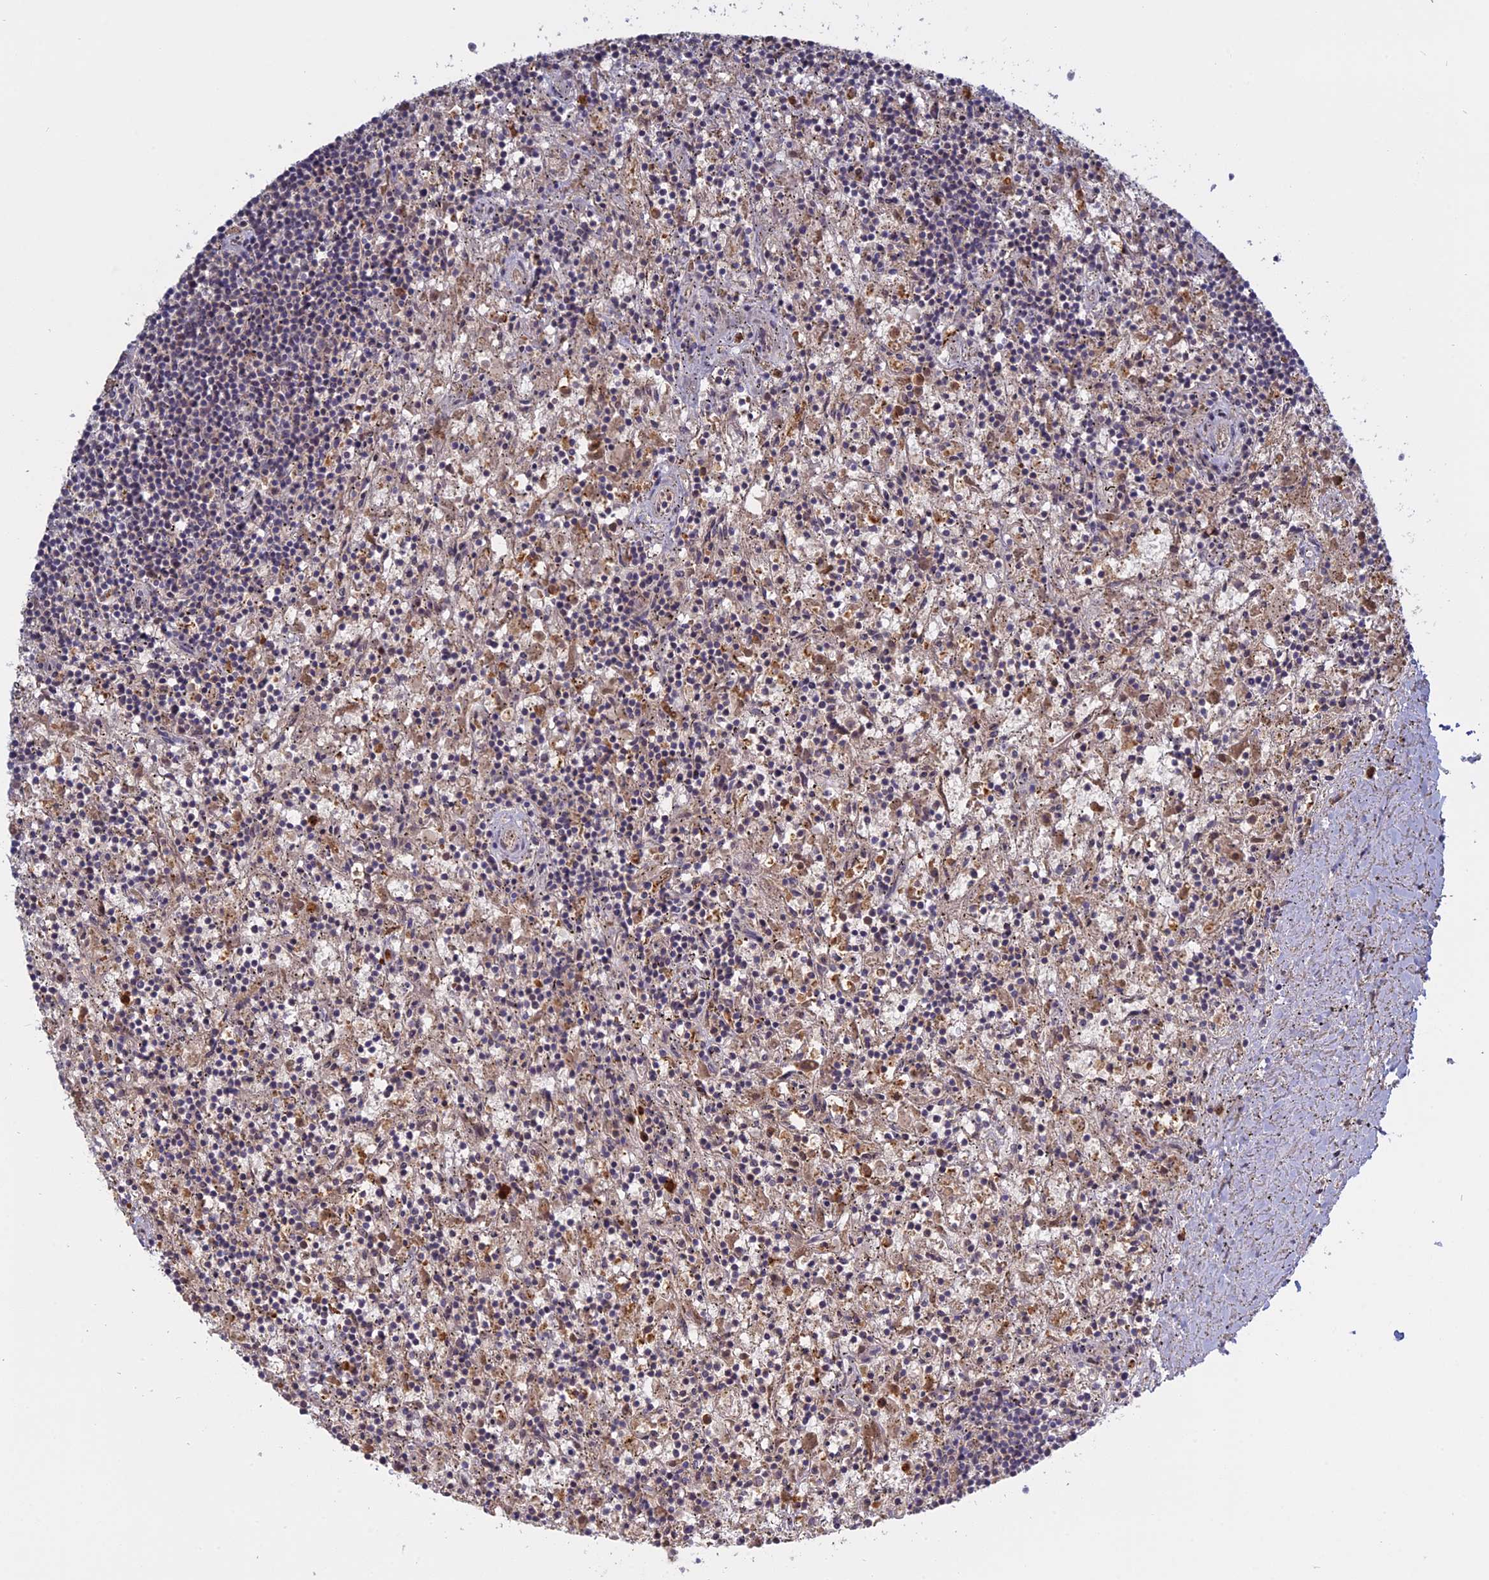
{"staining": {"intensity": "negative", "quantity": "none", "location": "none"}, "tissue": "lymphoma", "cell_type": "Tumor cells", "image_type": "cancer", "snomed": [{"axis": "morphology", "description": "Malignant lymphoma, non-Hodgkin's type, Low grade"}, {"axis": "topography", "description": "Spleen"}], "caption": "Immunohistochemistry of malignant lymphoma, non-Hodgkin's type (low-grade) exhibits no expression in tumor cells.", "gene": "TMEM208", "patient": {"sex": "male", "age": 76}}